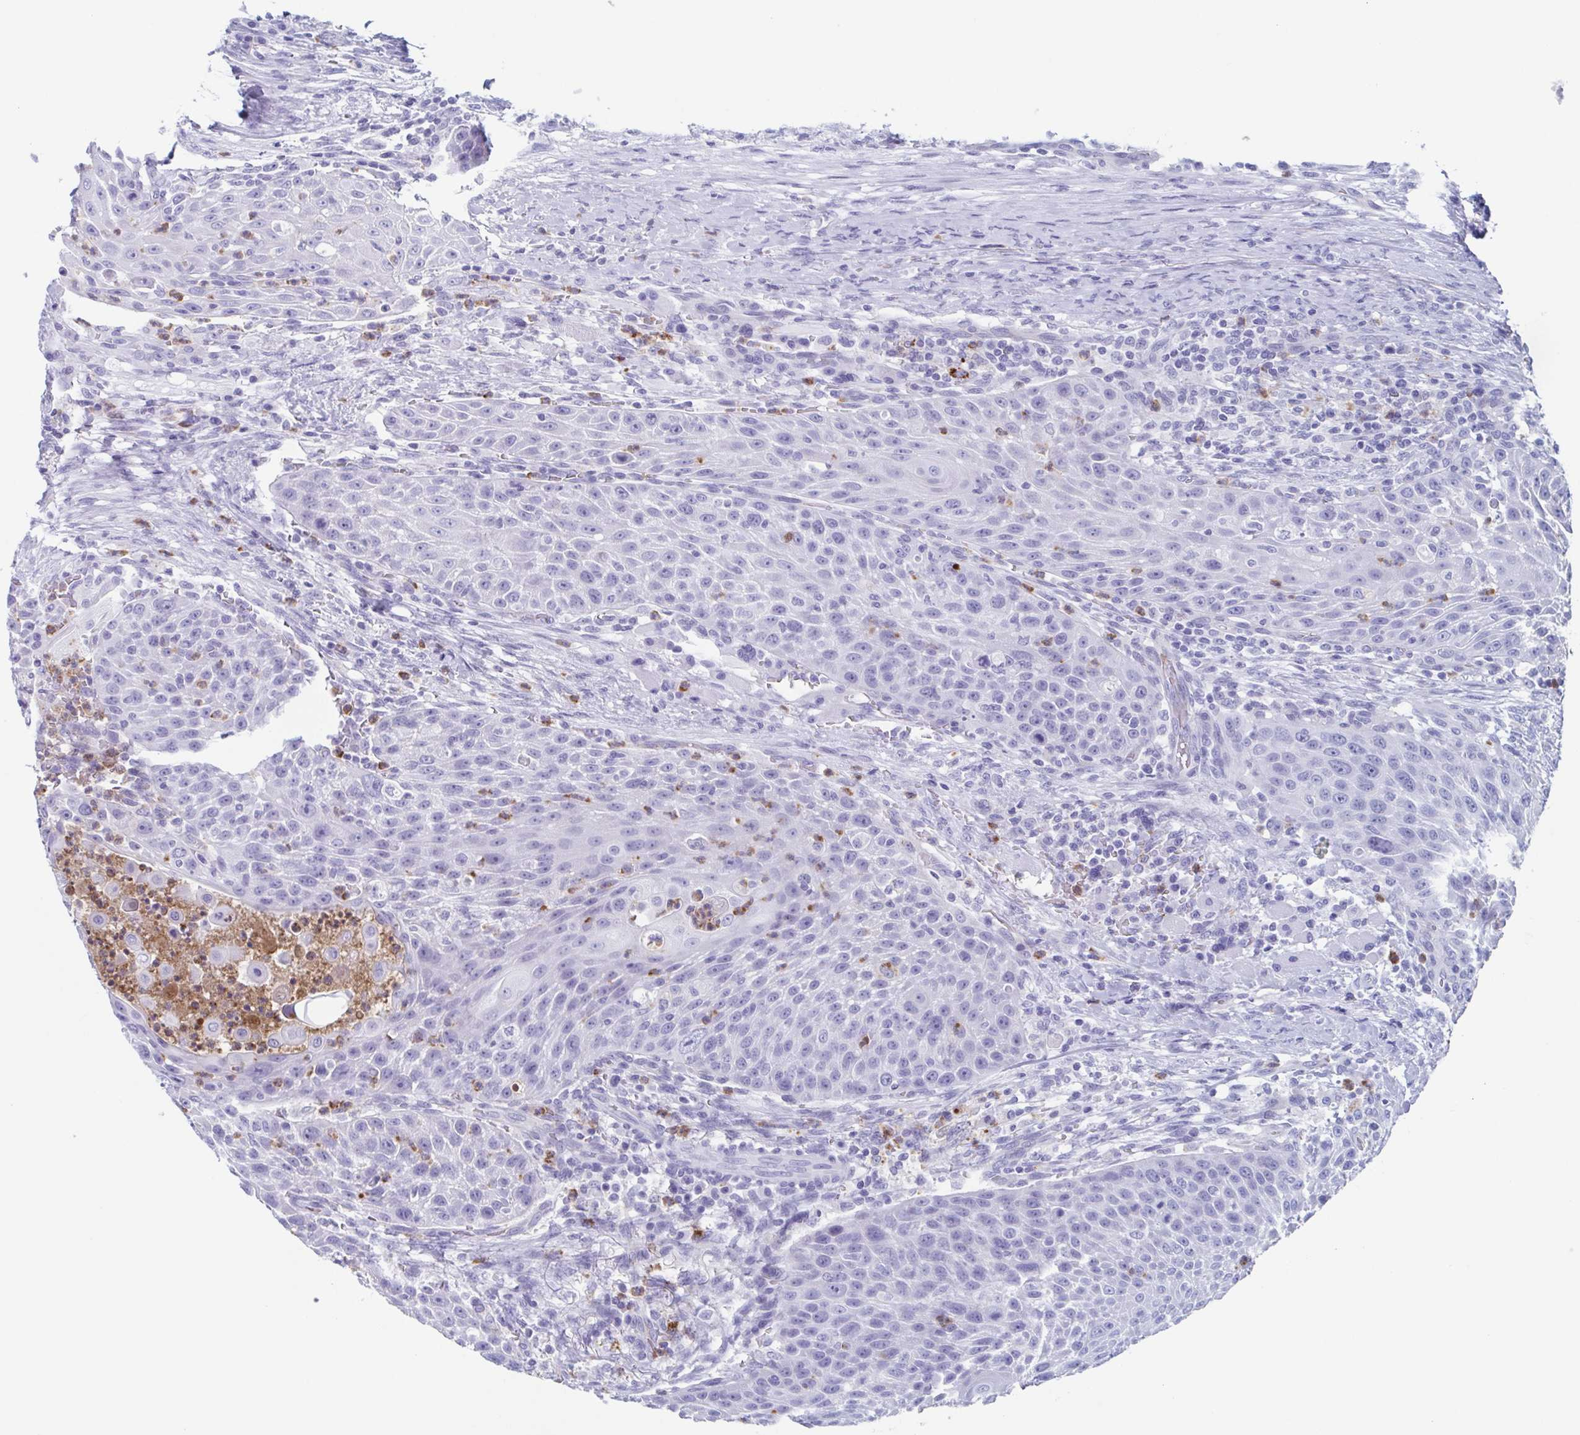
{"staining": {"intensity": "negative", "quantity": "none", "location": "none"}, "tissue": "head and neck cancer", "cell_type": "Tumor cells", "image_type": "cancer", "snomed": [{"axis": "morphology", "description": "Squamous cell carcinoma, NOS"}, {"axis": "topography", "description": "Head-Neck"}], "caption": "High magnification brightfield microscopy of squamous cell carcinoma (head and neck) stained with DAB (3,3'-diaminobenzidine) (brown) and counterstained with hematoxylin (blue): tumor cells show no significant expression.", "gene": "BPI", "patient": {"sex": "male", "age": 69}}